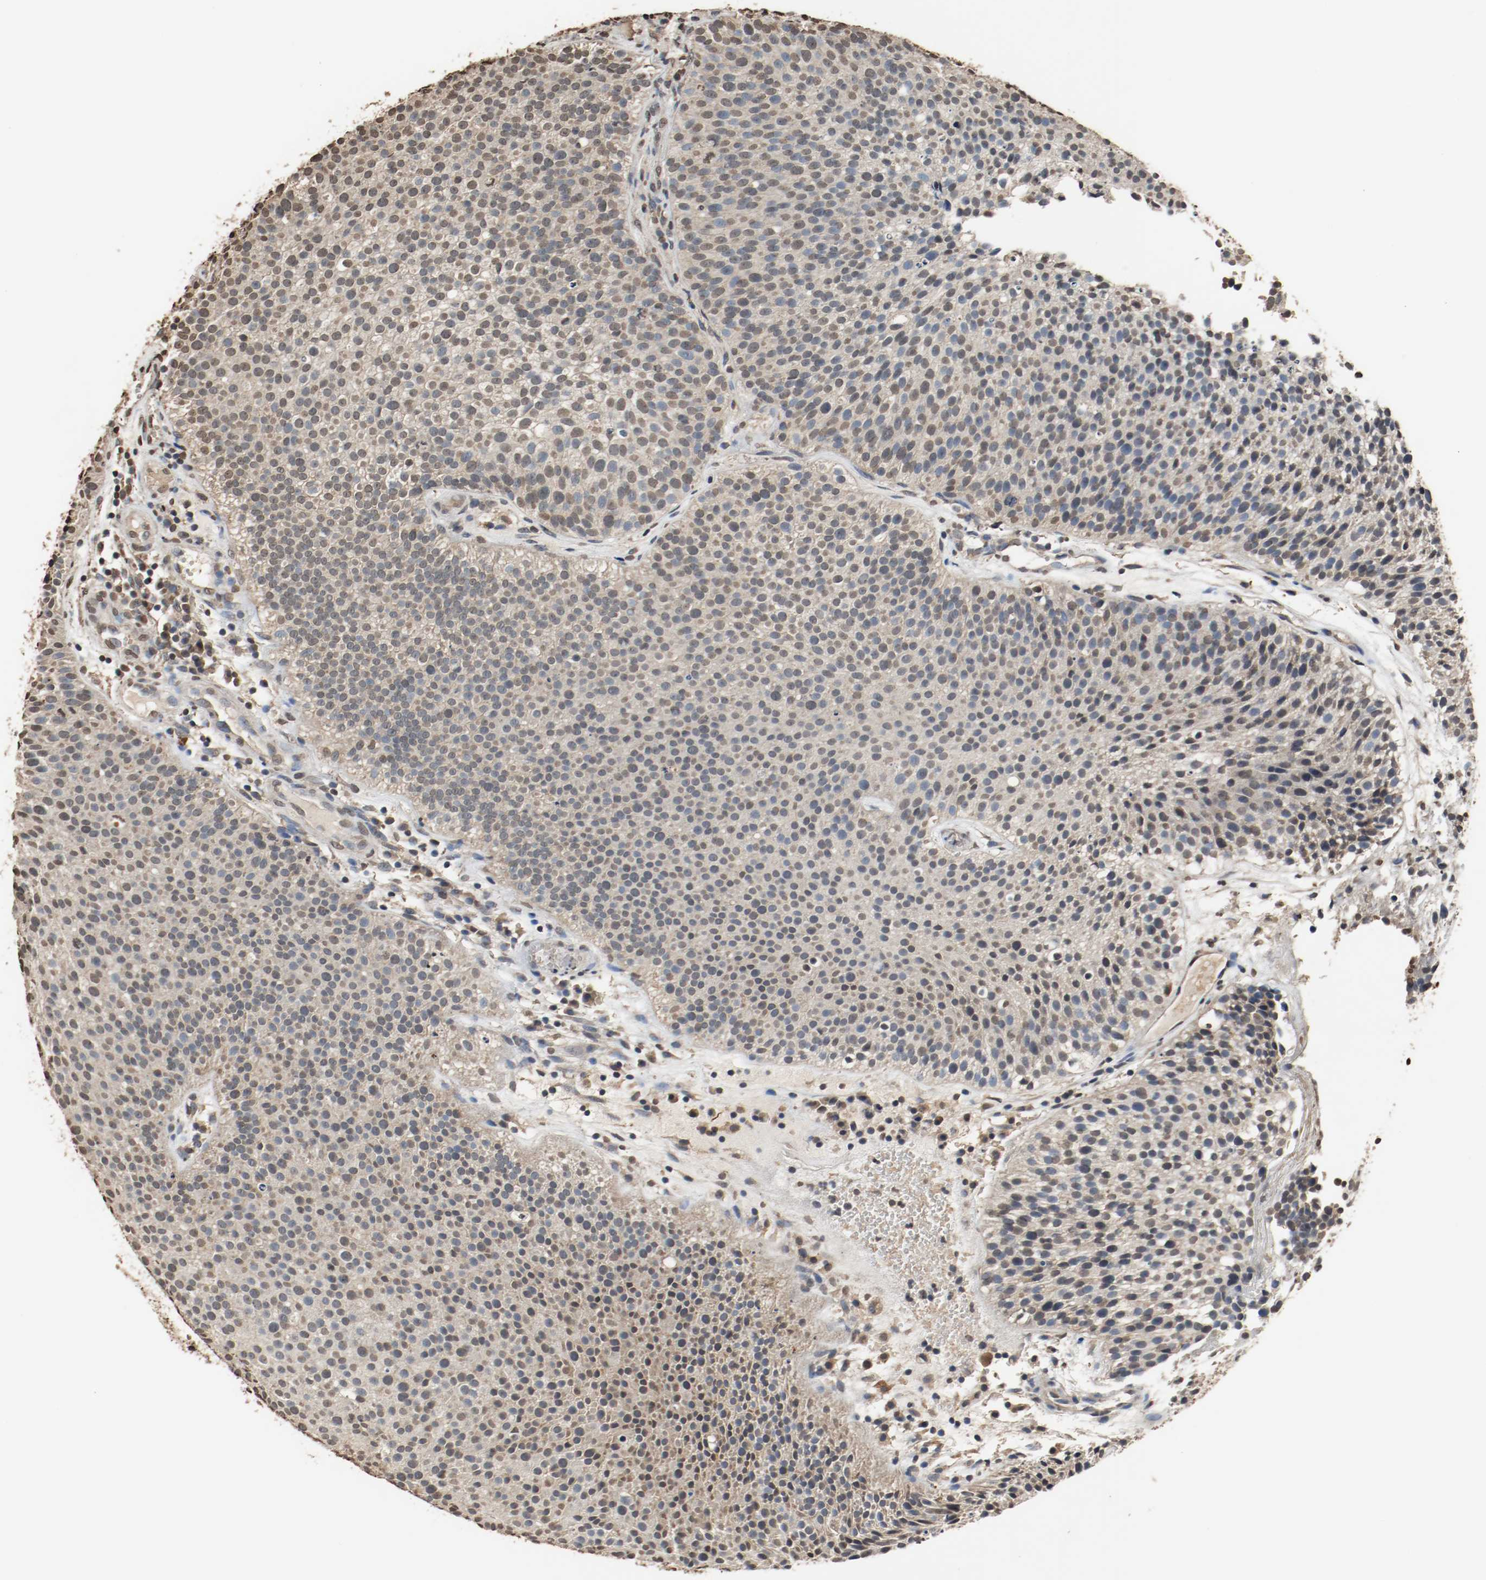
{"staining": {"intensity": "weak", "quantity": "<25%", "location": "nuclear"}, "tissue": "urothelial cancer", "cell_type": "Tumor cells", "image_type": "cancer", "snomed": [{"axis": "morphology", "description": "Urothelial carcinoma, Low grade"}, {"axis": "topography", "description": "Urinary bladder"}], "caption": "Tumor cells are negative for protein expression in human urothelial cancer. (Immunohistochemistry, brightfield microscopy, high magnification).", "gene": "RTN4", "patient": {"sex": "male", "age": 85}}